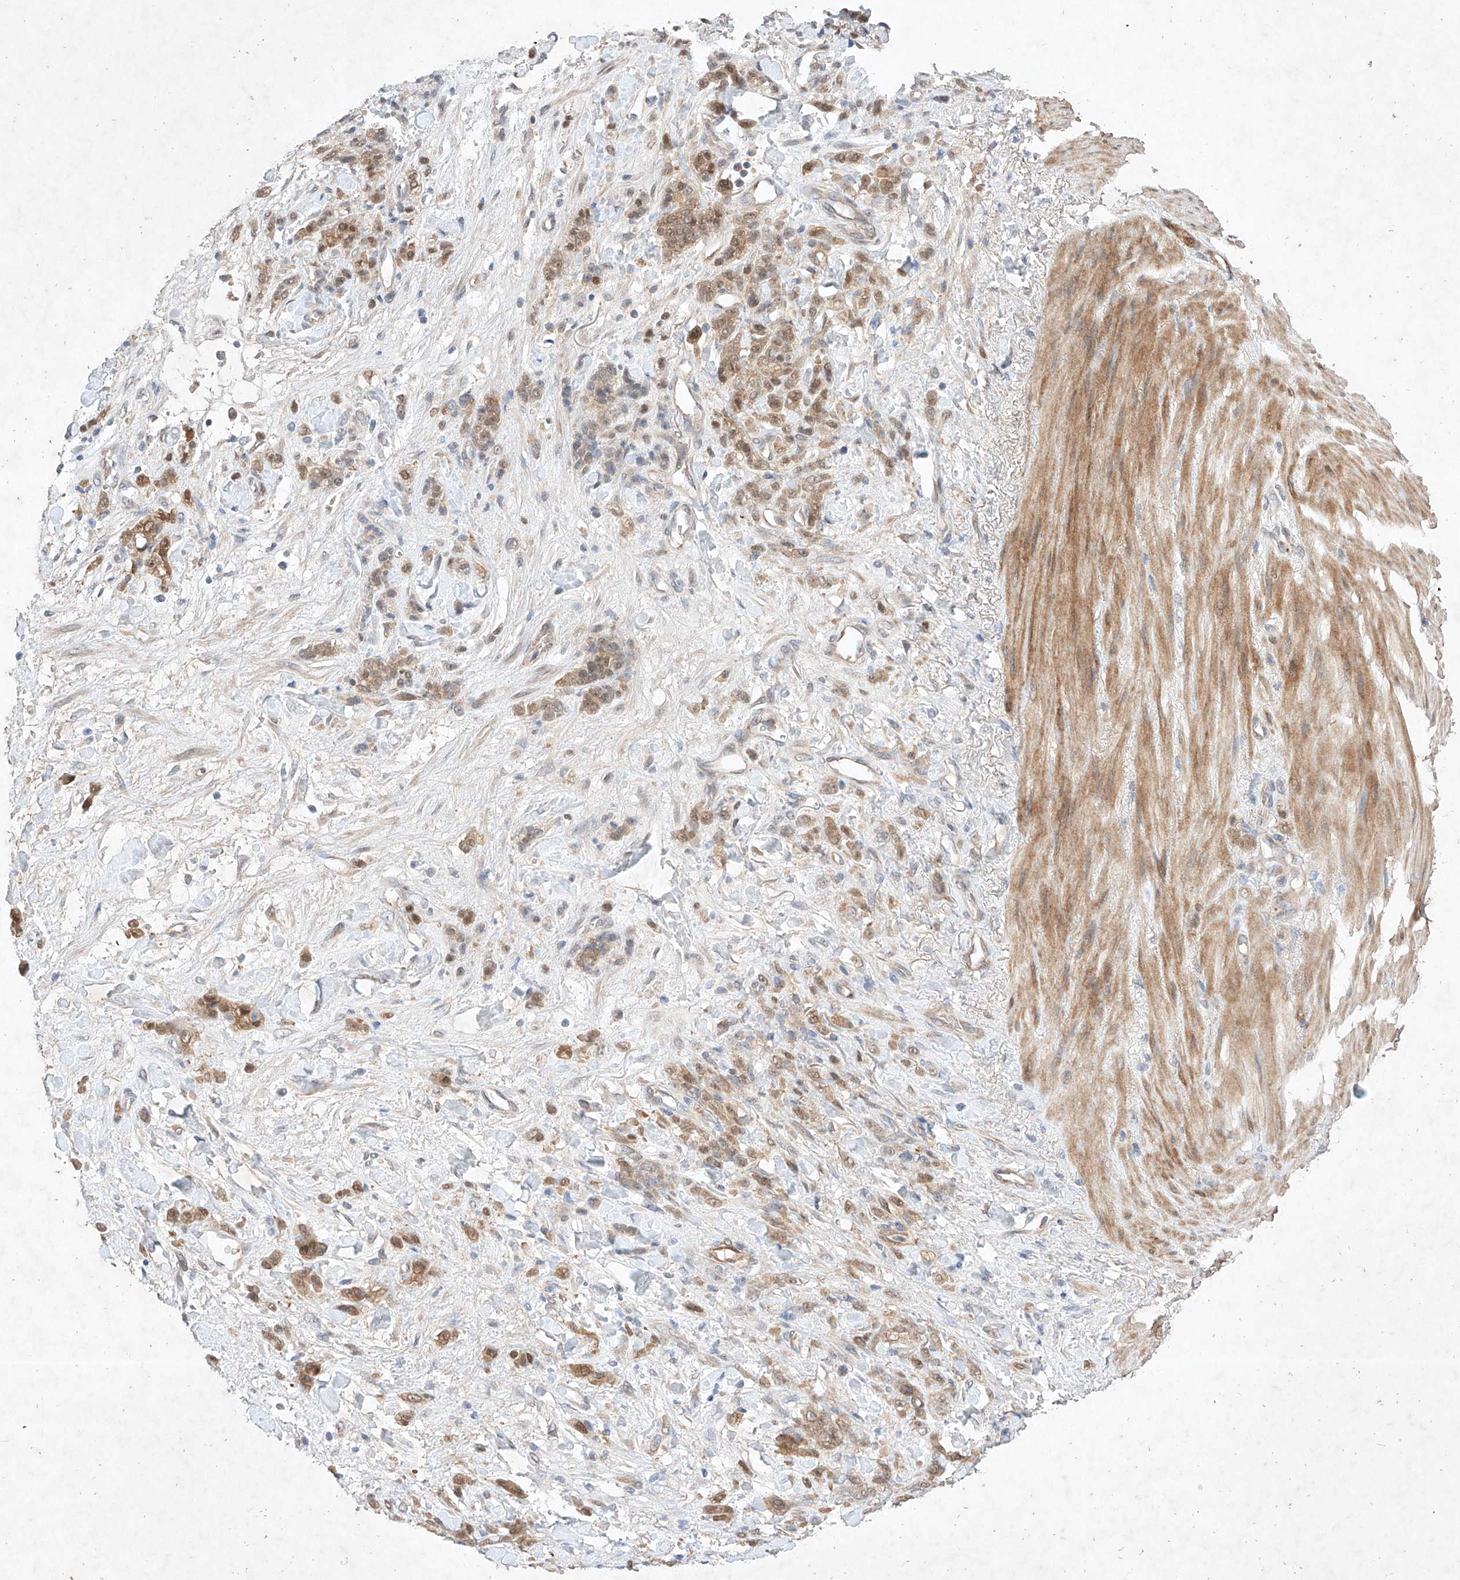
{"staining": {"intensity": "weak", "quantity": ">75%", "location": "cytoplasmic/membranous,nuclear"}, "tissue": "stomach cancer", "cell_type": "Tumor cells", "image_type": "cancer", "snomed": [{"axis": "morphology", "description": "Normal tissue, NOS"}, {"axis": "morphology", "description": "Adenocarcinoma, NOS"}, {"axis": "topography", "description": "Stomach"}], "caption": "Human stomach adenocarcinoma stained with a protein marker shows weak staining in tumor cells.", "gene": "ZNF124", "patient": {"sex": "male", "age": 82}}